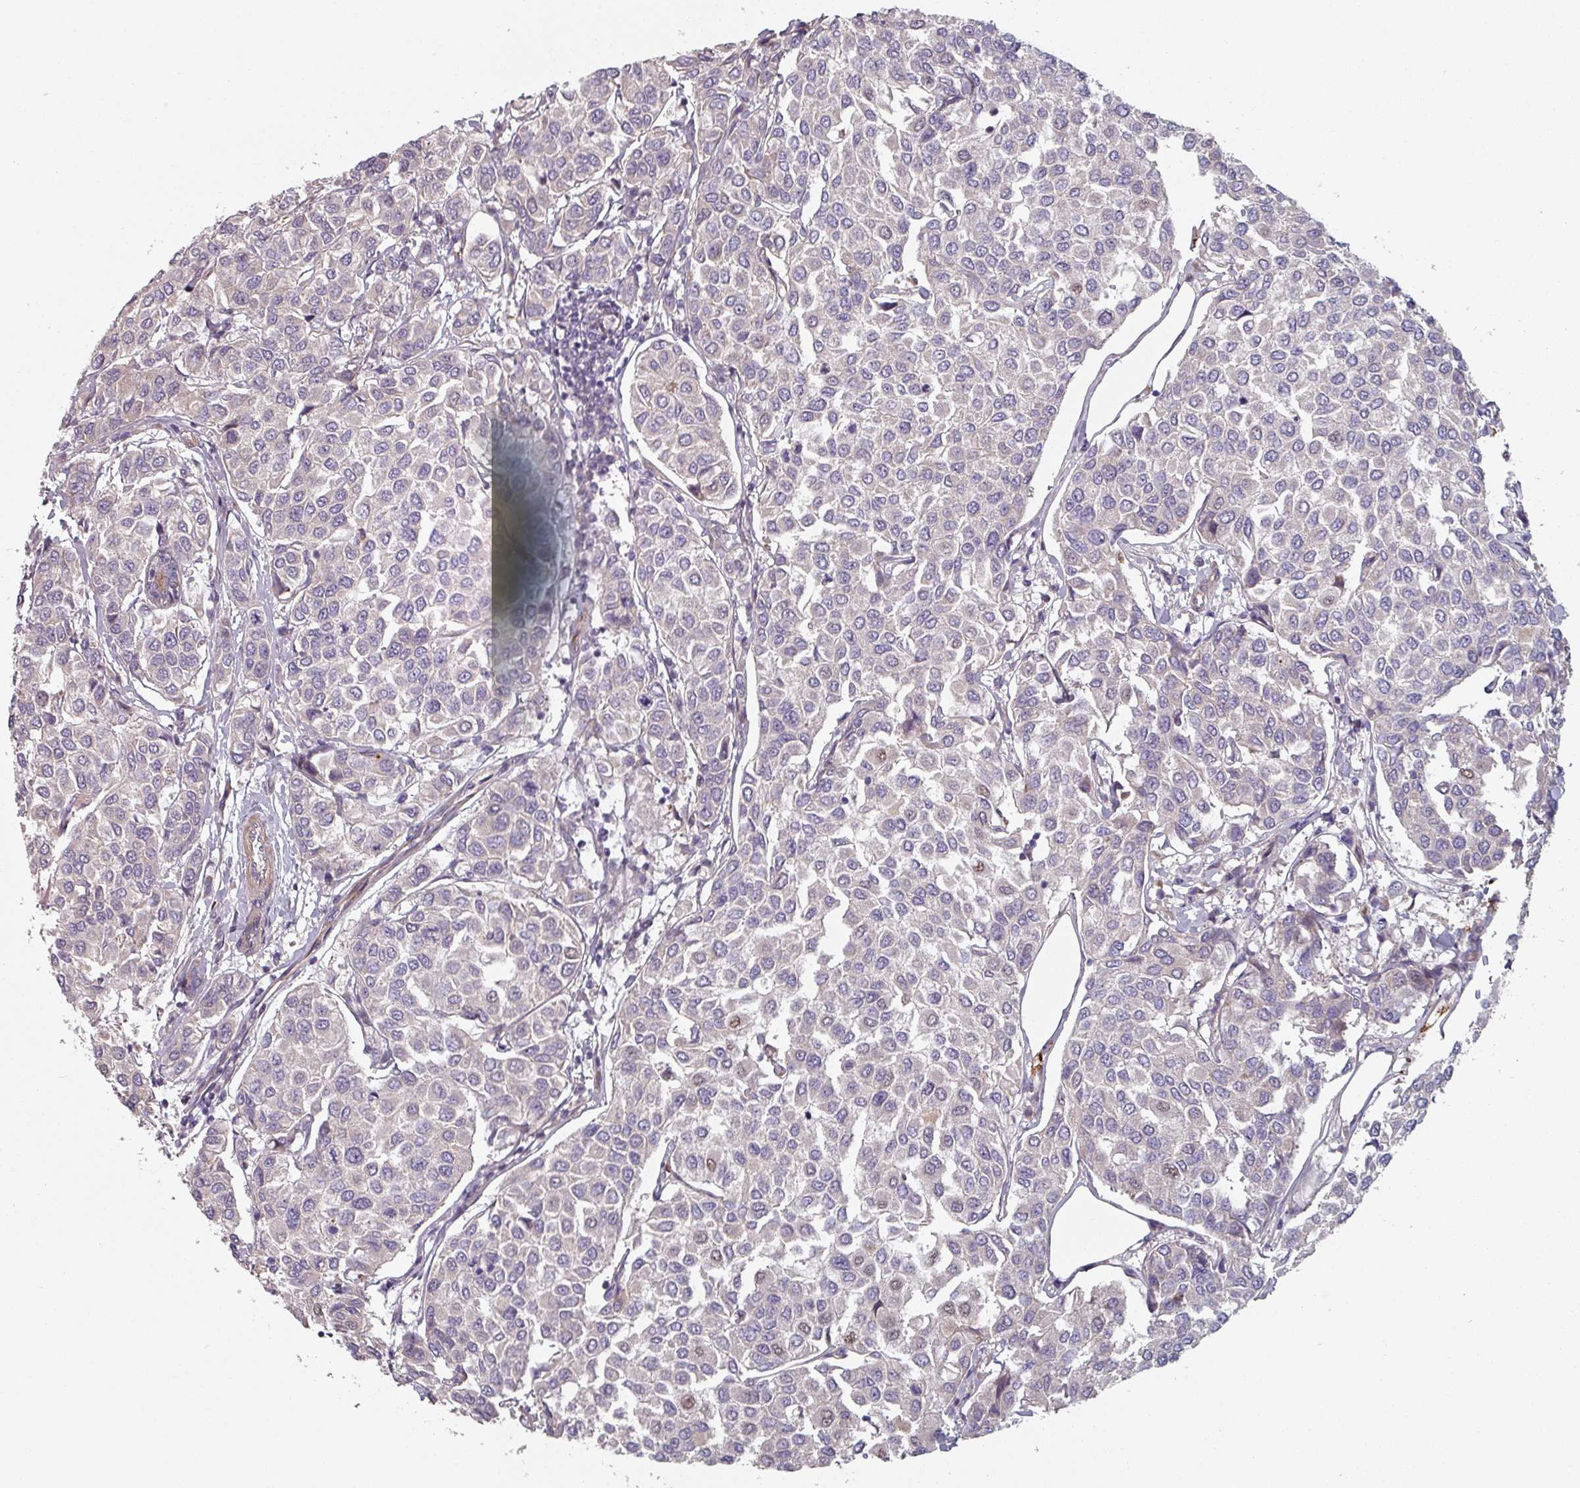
{"staining": {"intensity": "negative", "quantity": "none", "location": "none"}, "tissue": "breast cancer", "cell_type": "Tumor cells", "image_type": "cancer", "snomed": [{"axis": "morphology", "description": "Duct carcinoma"}, {"axis": "topography", "description": "Breast"}], "caption": "The image shows no significant staining in tumor cells of breast cancer (intraductal carcinoma).", "gene": "C4BPB", "patient": {"sex": "female", "age": 55}}